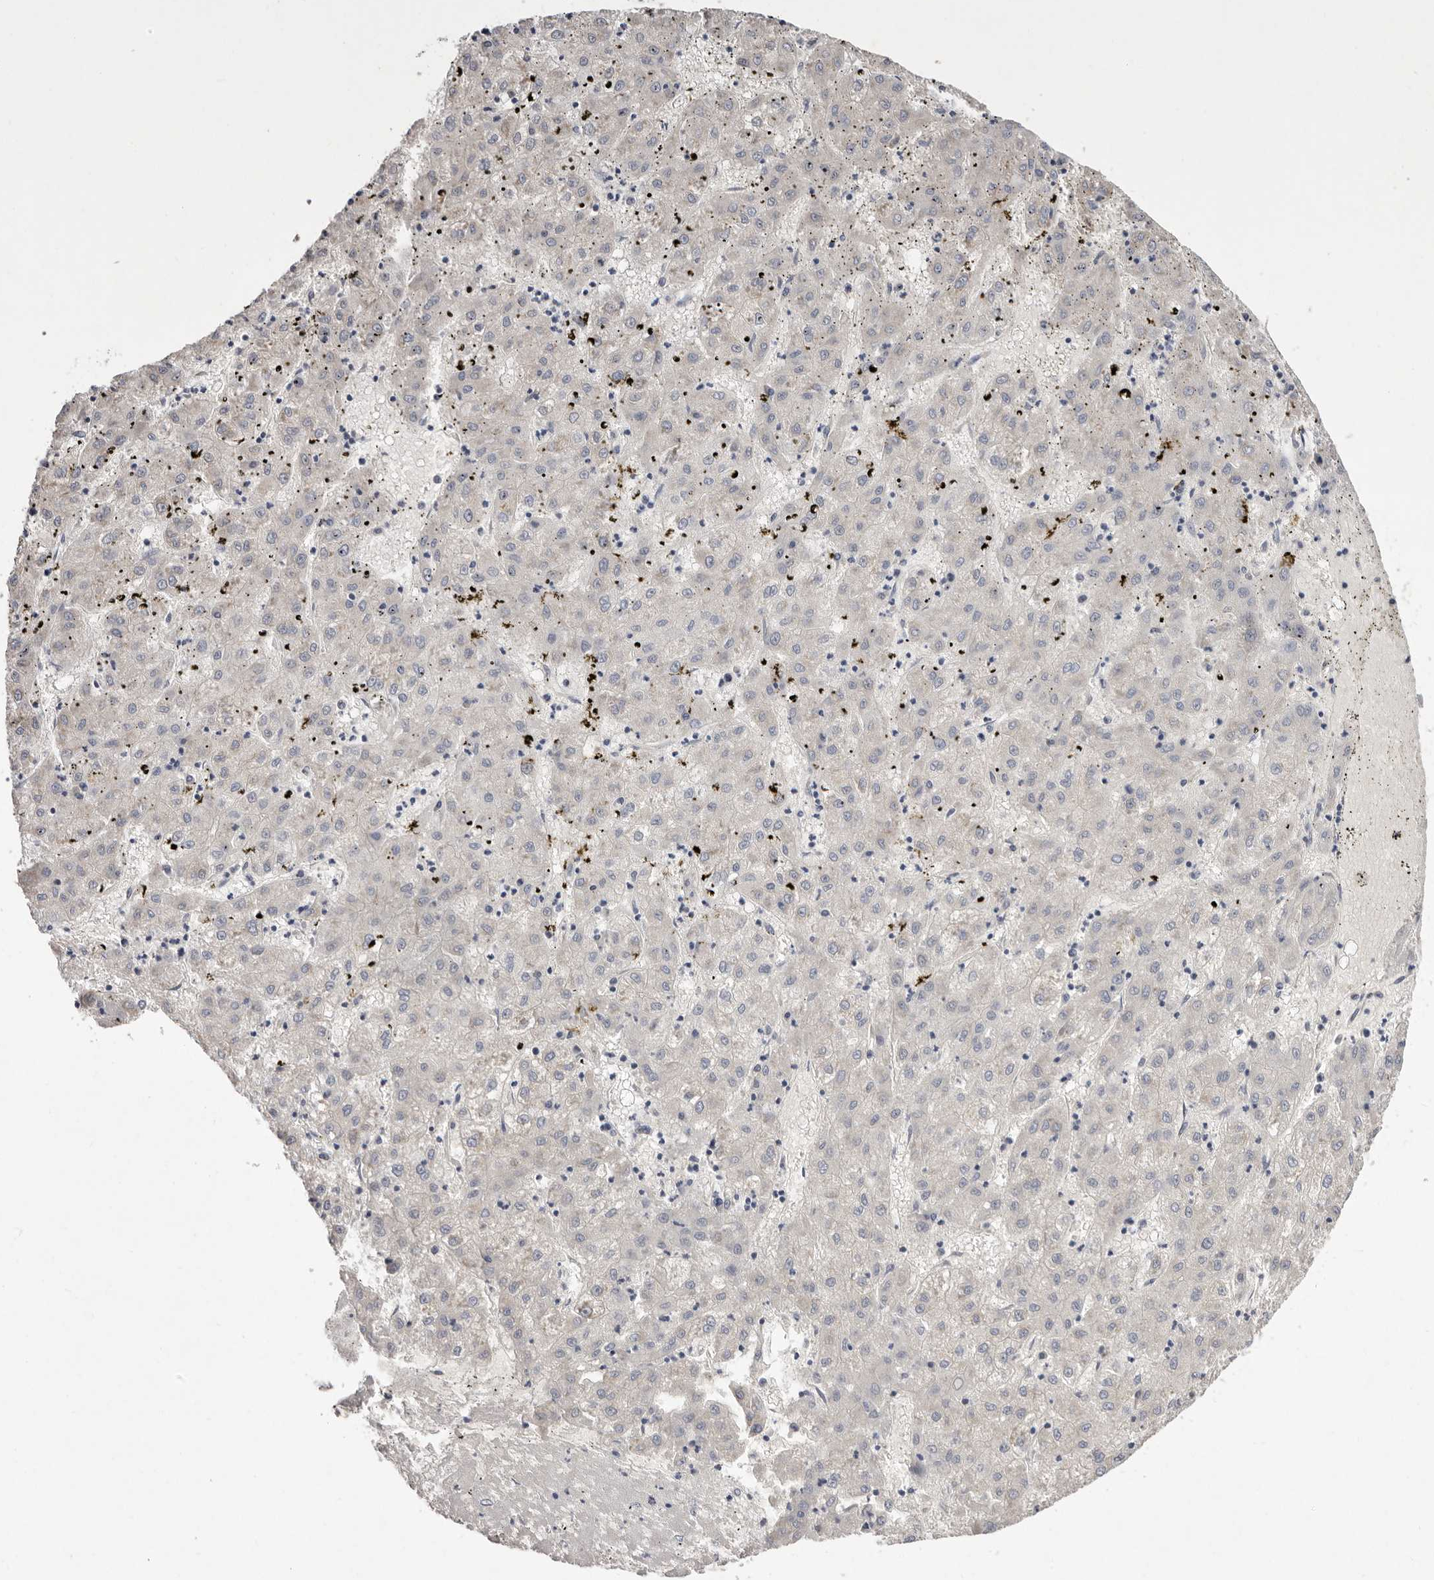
{"staining": {"intensity": "negative", "quantity": "none", "location": "none"}, "tissue": "liver cancer", "cell_type": "Tumor cells", "image_type": "cancer", "snomed": [{"axis": "morphology", "description": "Carcinoma, Hepatocellular, NOS"}, {"axis": "topography", "description": "Liver"}], "caption": "Tumor cells are negative for brown protein staining in liver hepatocellular carcinoma.", "gene": "FAM167B", "patient": {"sex": "male", "age": 72}}